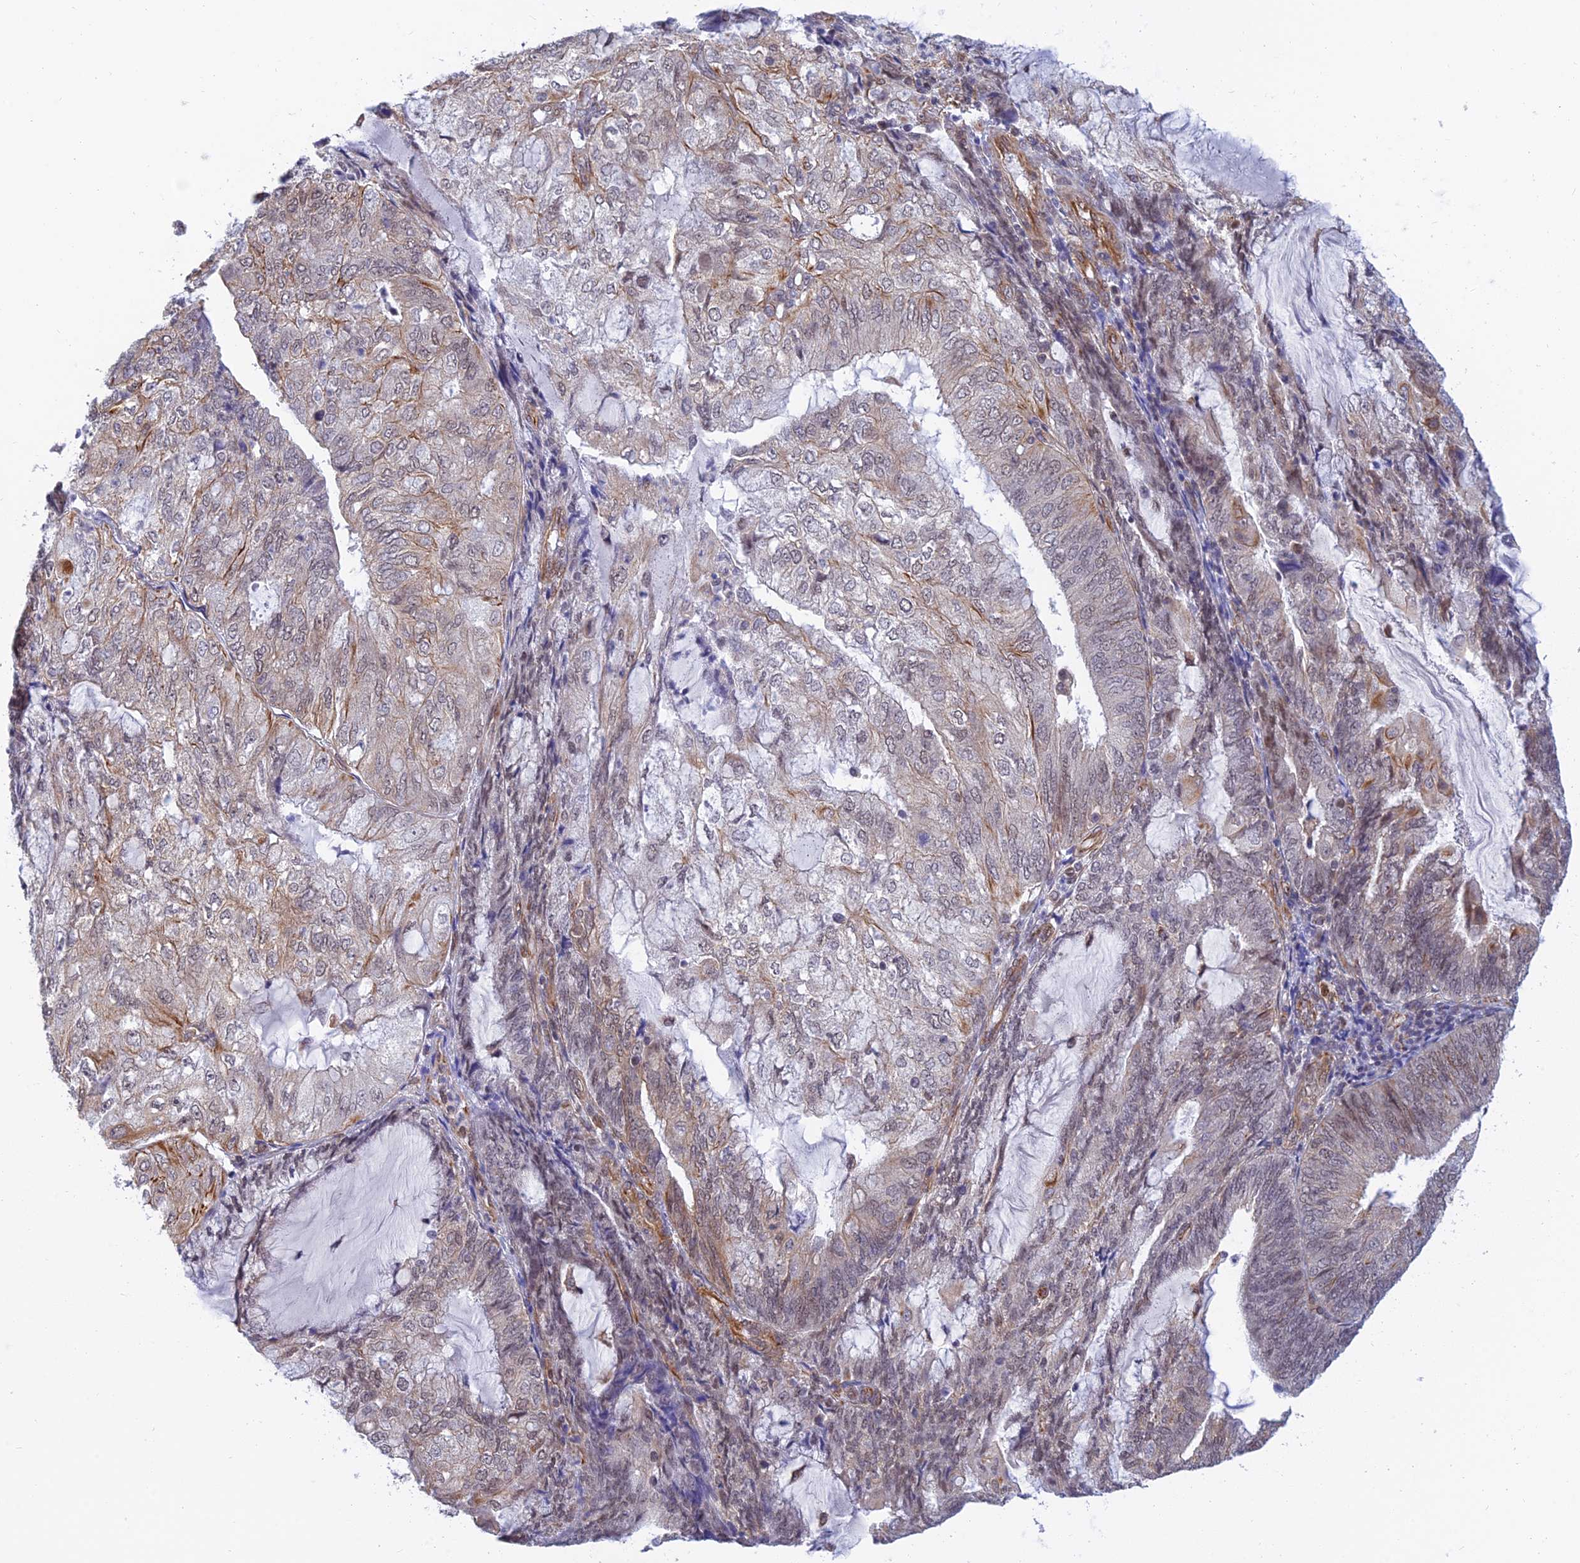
{"staining": {"intensity": "weak", "quantity": "<25%", "location": "cytoplasmic/membranous"}, "tissue": "endometrial cancer", "cell_type": "Tumor cells", "image_type": "cancer", "snomed": [{"axis": "morphology", "description": "Adenocarcinoma, NOS"}, {"axis": "topography", "description": "Endometrium"}], "caption": "Human adenocarcinoma (endometrial) stained for a protein using immunohistochemistry (IHC) shows no positivity in tumor cells.", "gene": "PAGR1", "patient": {"sex": "female", "age": 81}}